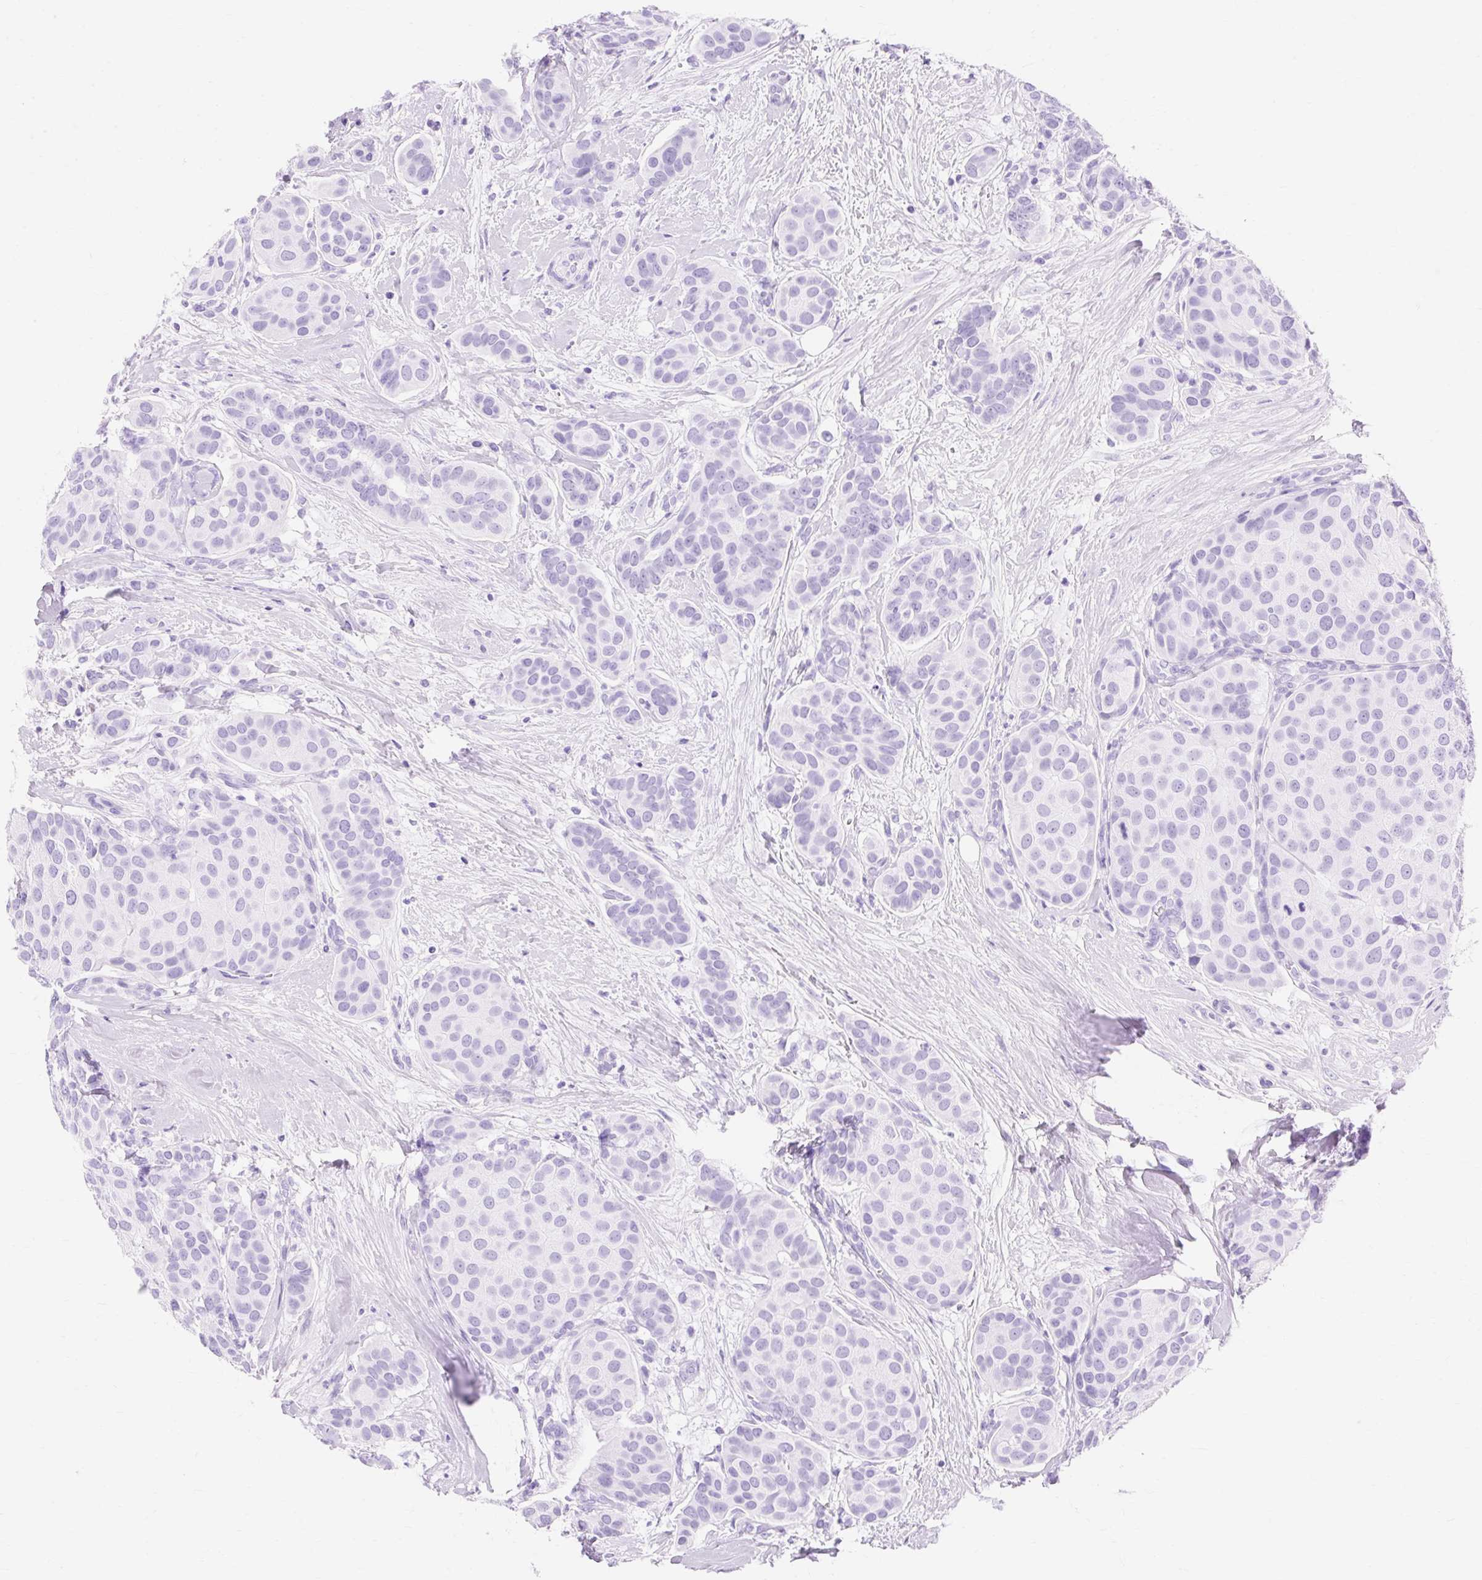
{"staining": {"intensity": "negative", "quantity": "none", "location": "none"}, "tissue": "breast cancer", "cell_type": "Tumor cells", "image_type": "cancer", "snomed": [{"axis": "morphology", "description": "Duct carcinoma"}, {"axis": "topography", "description": "Breast"}], "caption": "Tumor cells are negative for brown protein staining in breast cancer (intraductal carcinoma).", "gene": "MBP", "patient": {"sex": "female", "age": 70}}